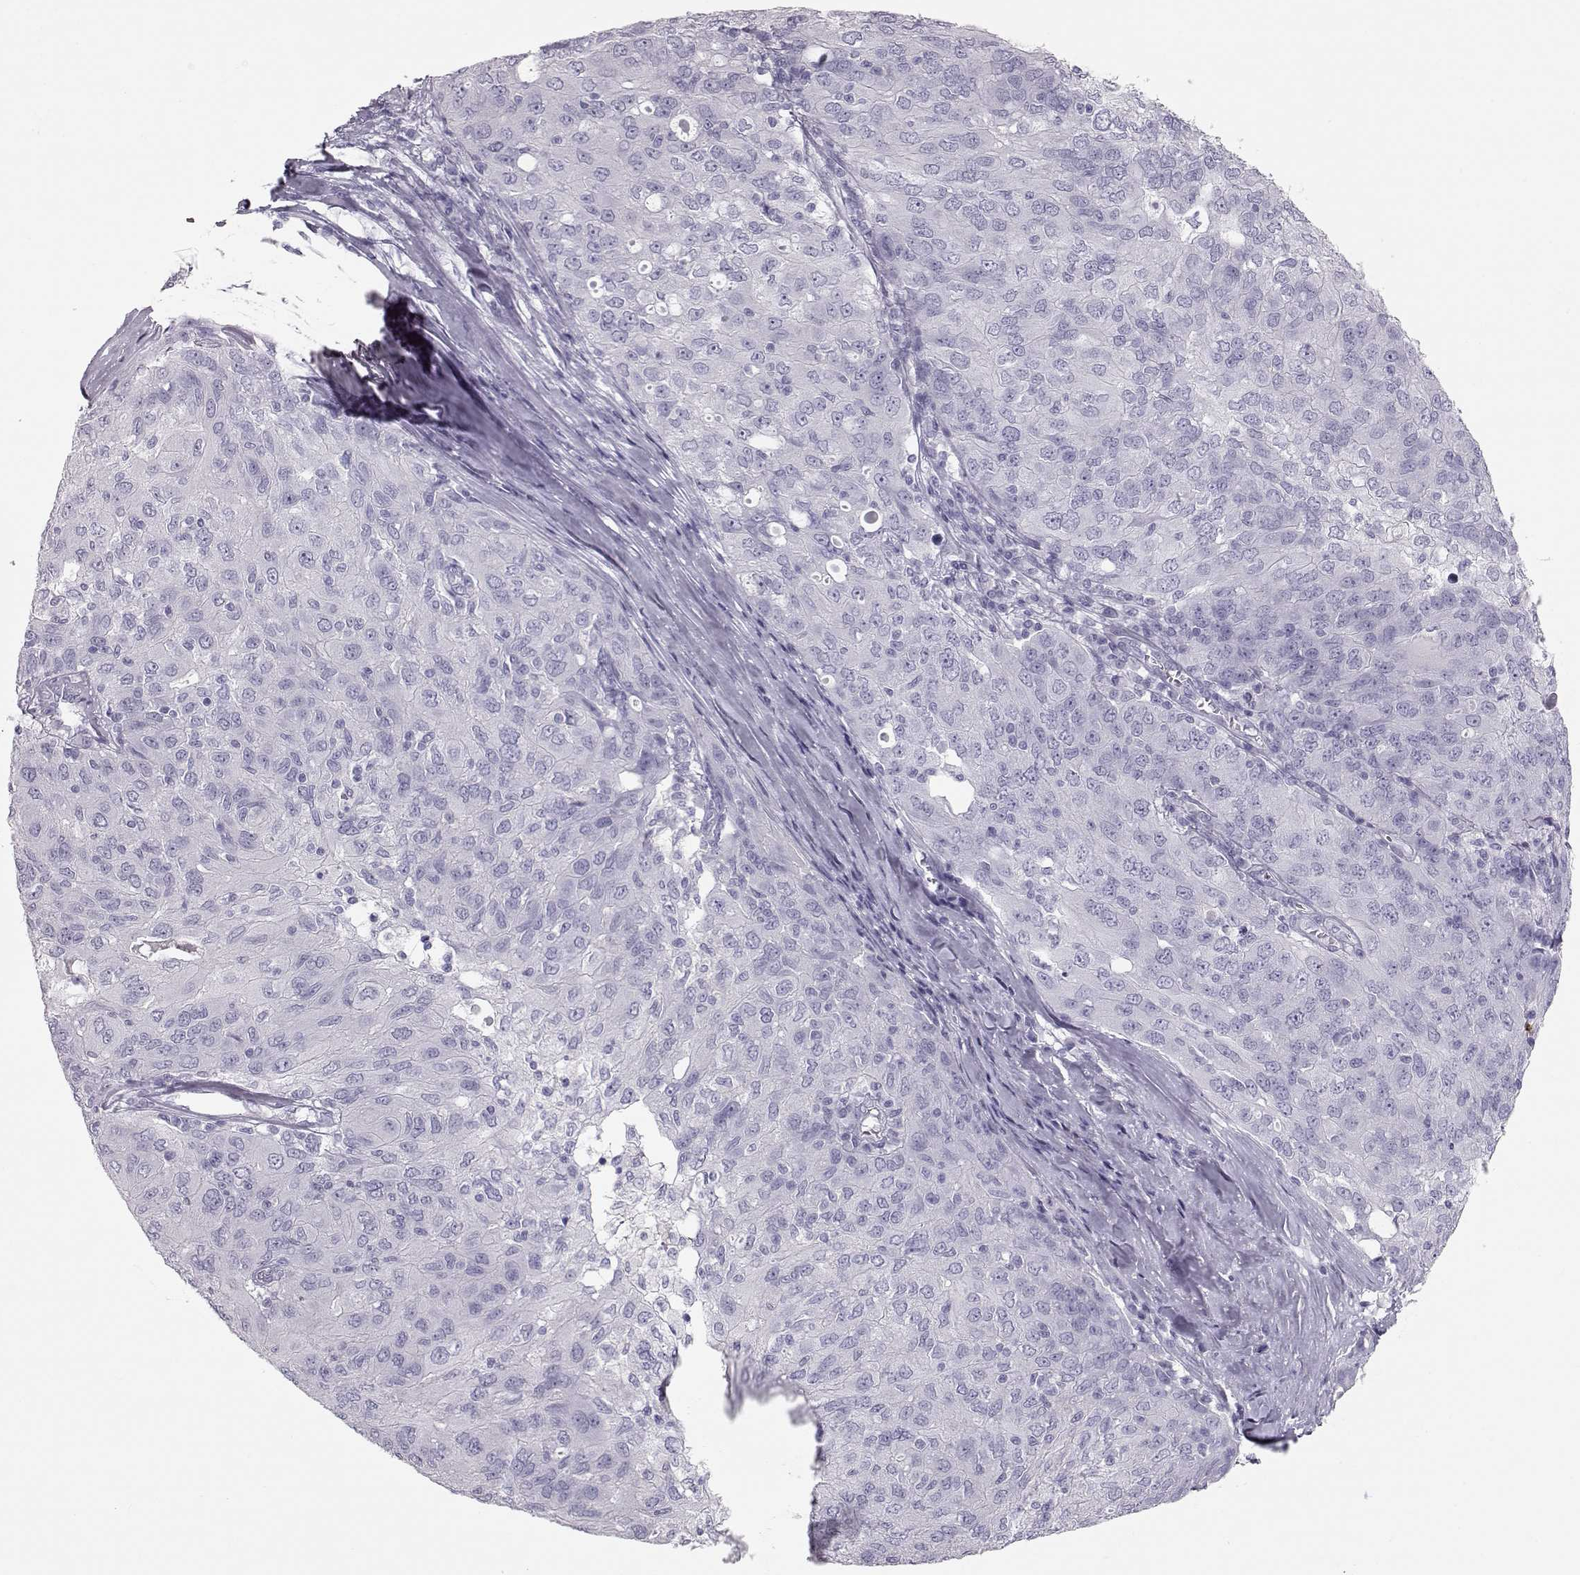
{"staining": {"intensity": "negative", "quantity": "none", "location": "none"}, "tissue": "ovarian cancer", "cell_type": "Tumor cells", "image_type": "cancer", "snomed": [{"axis": "morphology", "description": "Carcinoma, endometroid"}, {"axis": "topography", "description": "Ovary"}], "caption": "Immunohistochemical staining of human ovarian cancer demonstrates no significant positivity in tumor cells.", "gene": "MIP", "patient": {"sex": "female", "age": 50}}